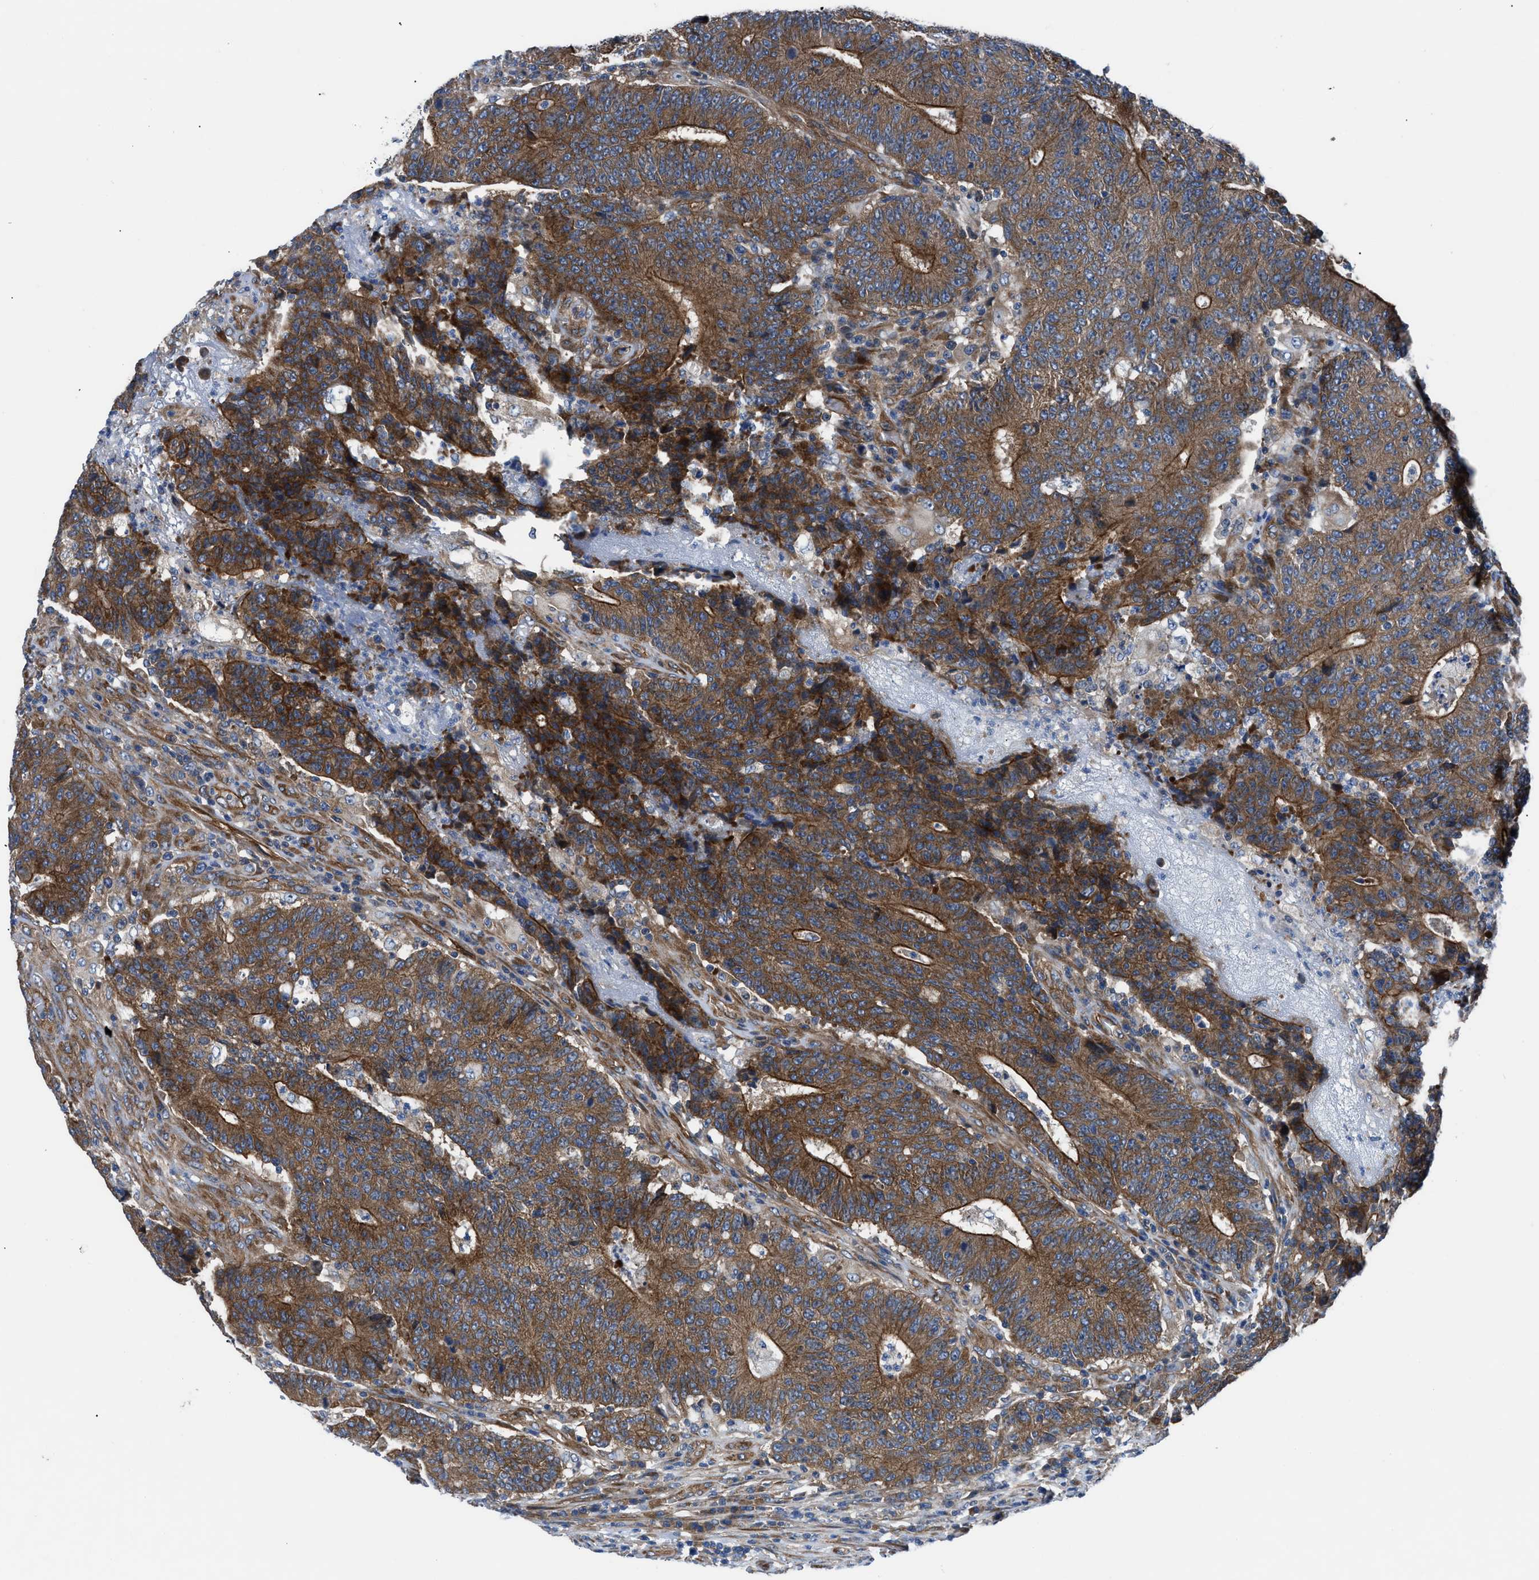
{"staining": {"intensity": "strong", "quantity": ">75%", "location": "cytoplasmic/membranous"}, "tissue": "colorectal cancer", "cell_type": "Tumor cells", "image_type": "cancer", "snomed": [{"axis": "morphology", "description": "Normal tissue, NOS"}, {"axis": "morphology", "description": "Adenocarcinoma, NOS"}, {"axis": "topography", "description": "Colon"}], "caption": "IHC staining of adenocarcinoma (colorectal), which exhibits high levels of strong cytoplasmic/membranous staining in about >75% of tumor cells indicating strong cytoplasmic/membranous protein expression. The staining was performed using DAB (brown) for protein detection and nuclei were counterstained in hematoxylin (blue).", "gene": "TRIP4", "patient": {"sex": "female", "age": 75}}